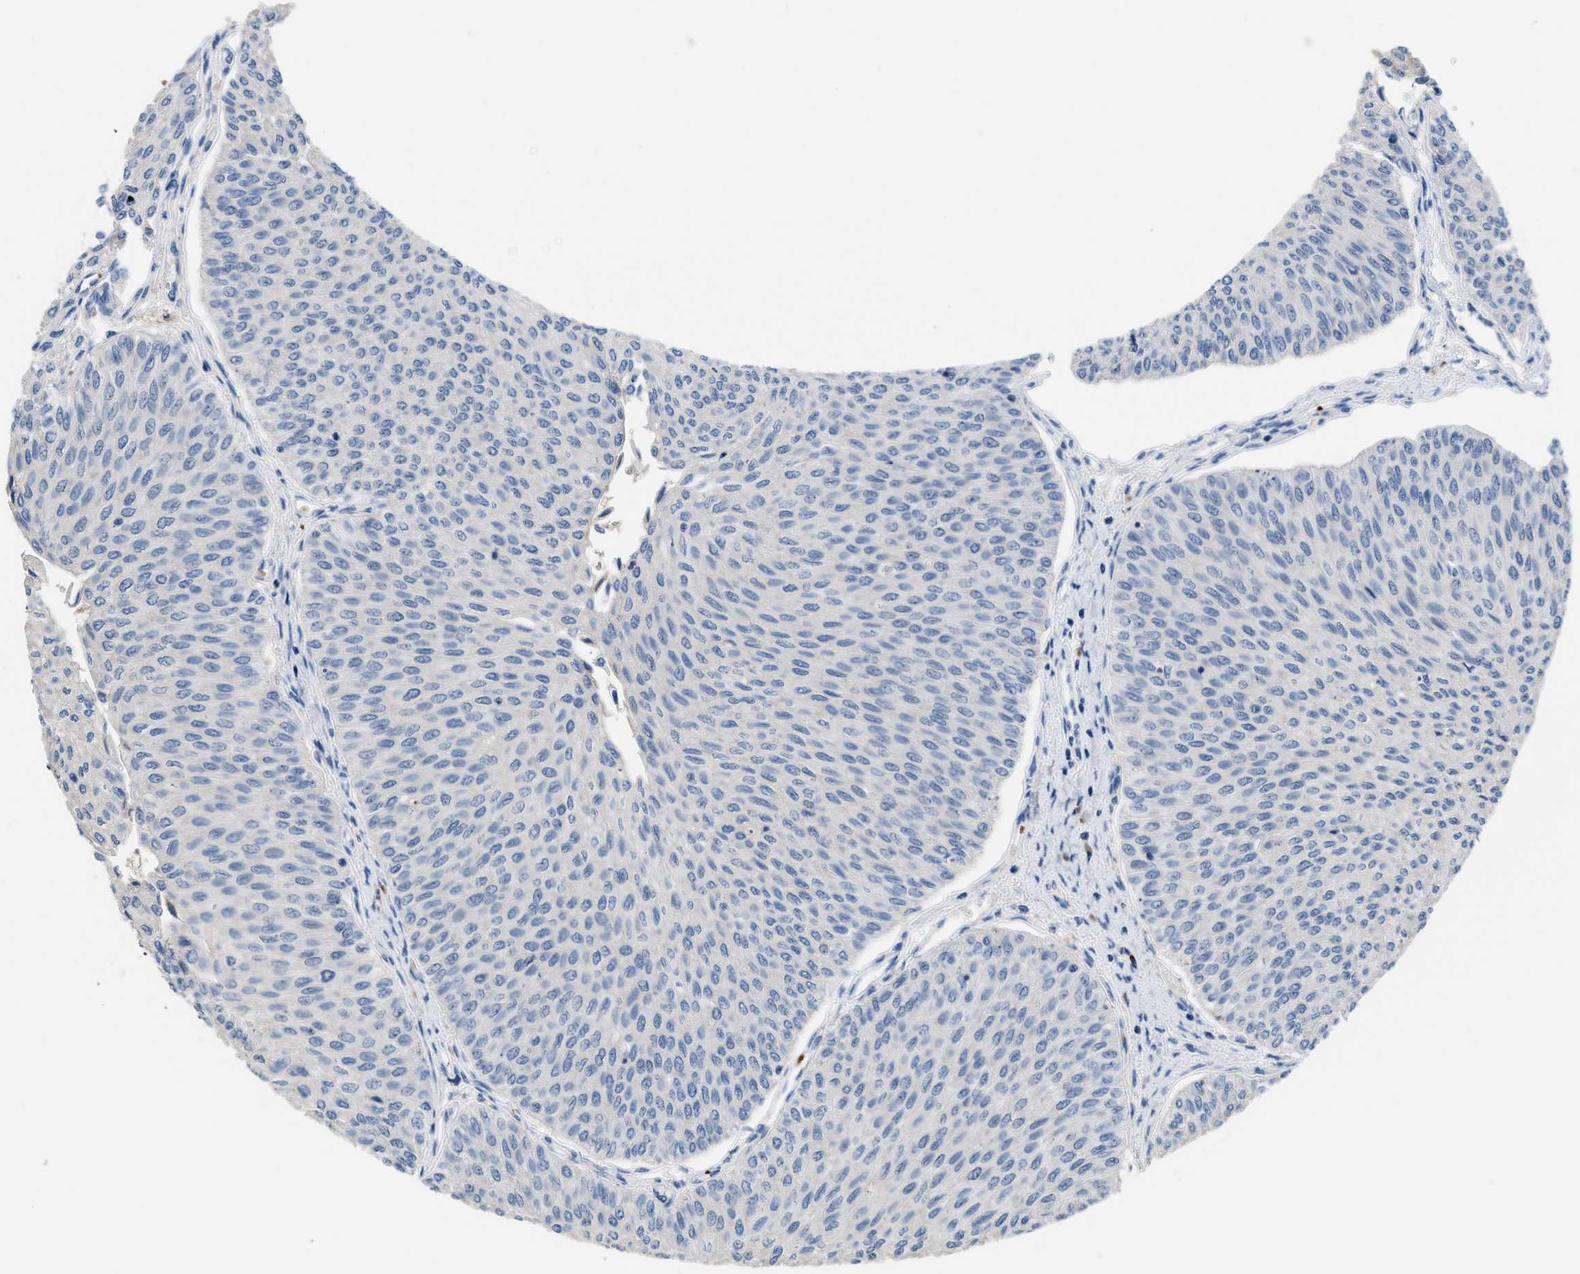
{"staining": {"intensity": "negative", "quantity": "none", "location": "none"}, "tissue": "urothelial cancer", "cell_type": "Tumor cells", "image_type": "cancer", "snomed": [{"axis": "morphology", "description": "Urothelial carcinoma, Low grade"}, {"axis": "topography", "description": "Urinary bladder"}], "caption": "Immunohistochemistry (IHC) photomicrograph of neoplastic tissue: low-grade urothelial carcinoma stained with DAB displays no significant protein expression in tumor cells.", "gene": "FGF18", "patient": {"sex": "male", "age": 78}}